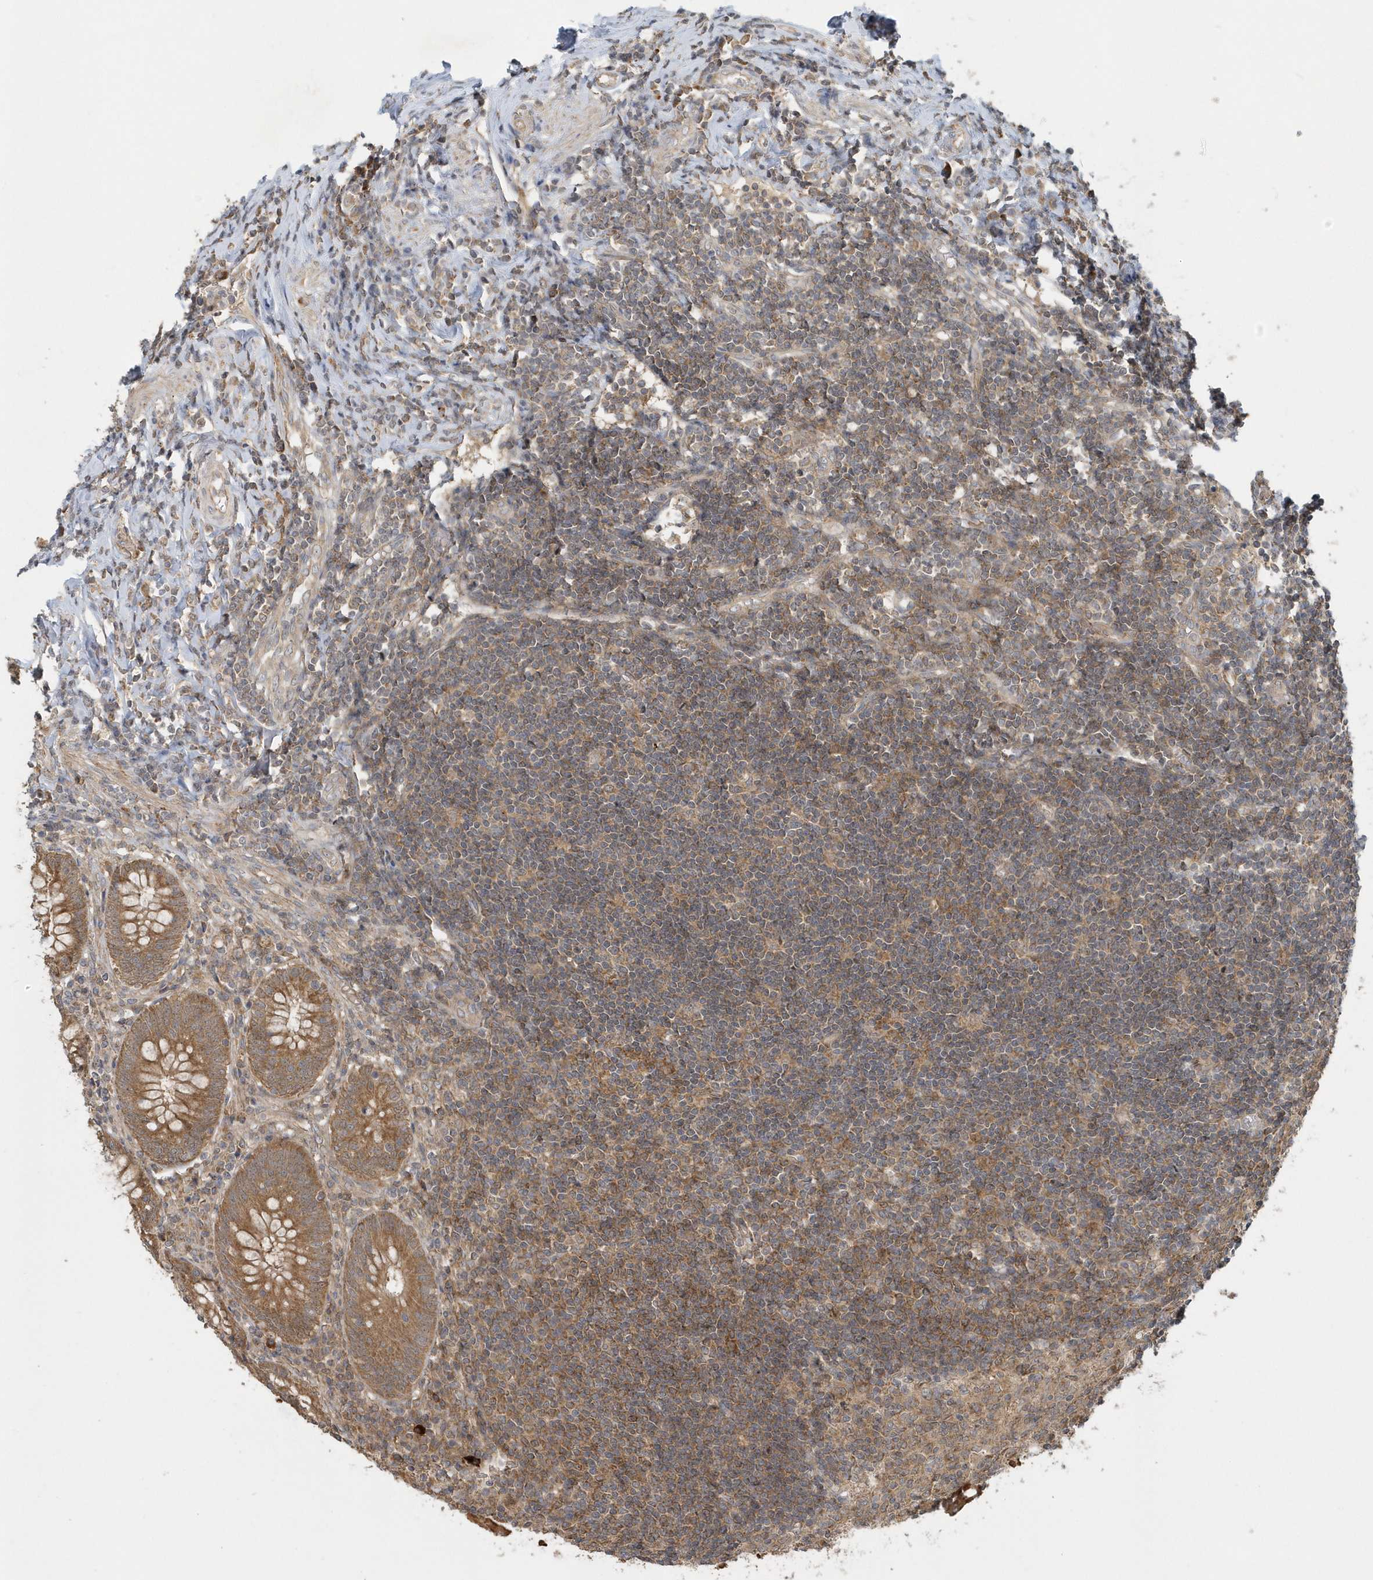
{"staining": {"intensity": "moderate", "quantity": ">75%", "location": "cytoplasmic/membranous"}, "tissue": "appendix", "cell_type": "Glandular cells", "image_type": "normal", "snomed": [{"axis": "morphology", "description": "Normal tissue, NOS"}, {"axis": "topography", "description": "Appendix"}], "caption": "Moderate cytoplasmic/membranous positivity for a protein is appreciated in about >75% of glandular cells of normal appendix using immunohistochemistry.", "gene": "THG1L", "patient": {"sex": "female", "age": 54}}